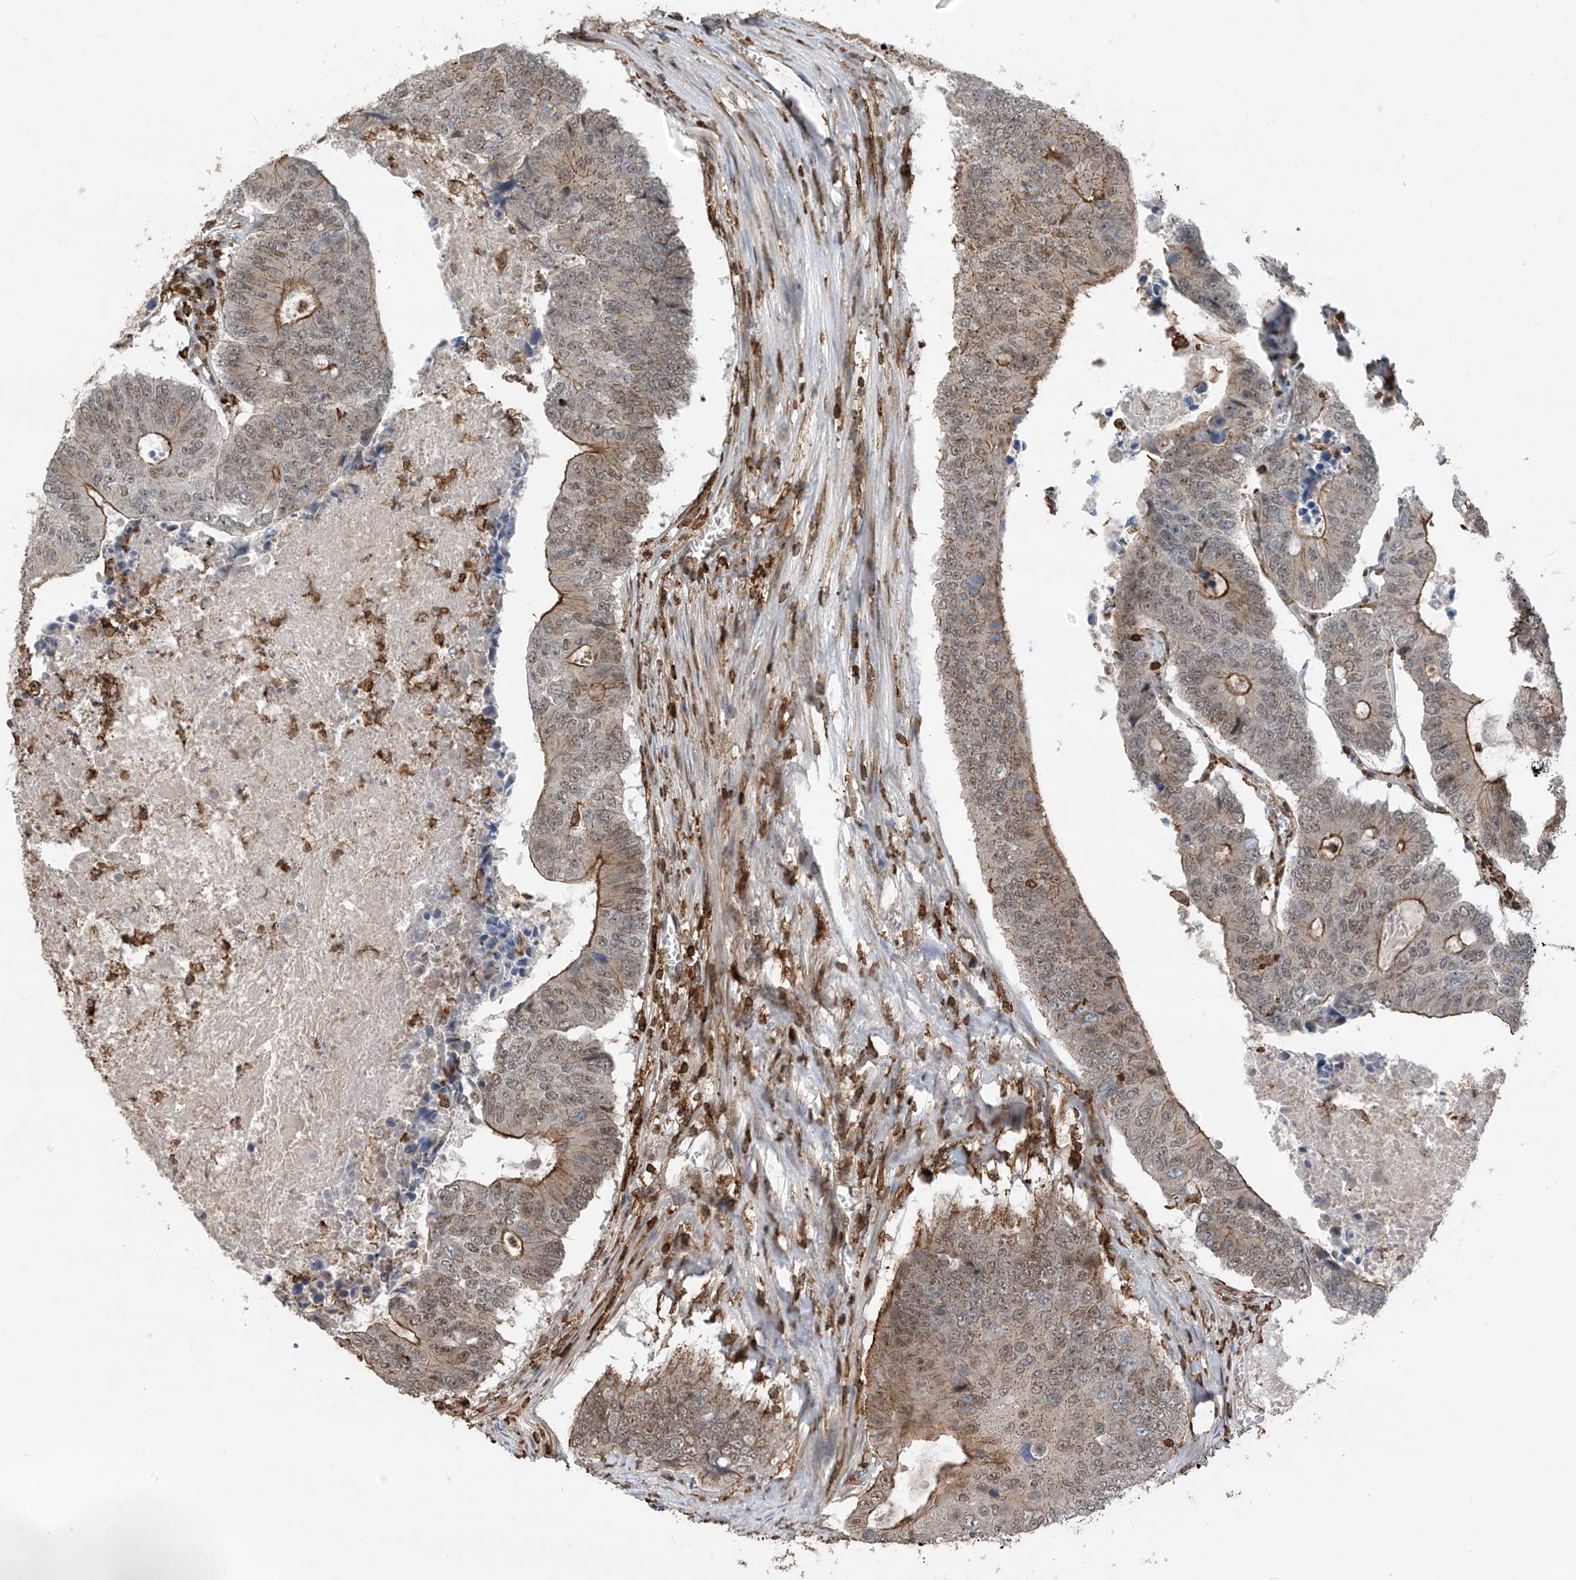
{"staining": {"intensity": "moderate", "quantity": ">75%", "location": "cytoplasmic/membranous,nuclear"}, "tissue": "colorectal cancer", "cell_type": "Tumor cells", "image_type": "cancer", "snomed": [{"axis": "morphology", "description": "Adenocarcinoma, NOS"}, {"axis": "topography", "description": "Colon"}], "caption": "DAB (3,3'-diaminobenzidine) immunohistochemical staining of colorectal adenocarcinoma displays moderate cytoplasmic/membranous and nuclear protein staining in about >75% of tumor cells.", "gene": "MICAL1", "patient": {"sex": "male", "age": 87}}